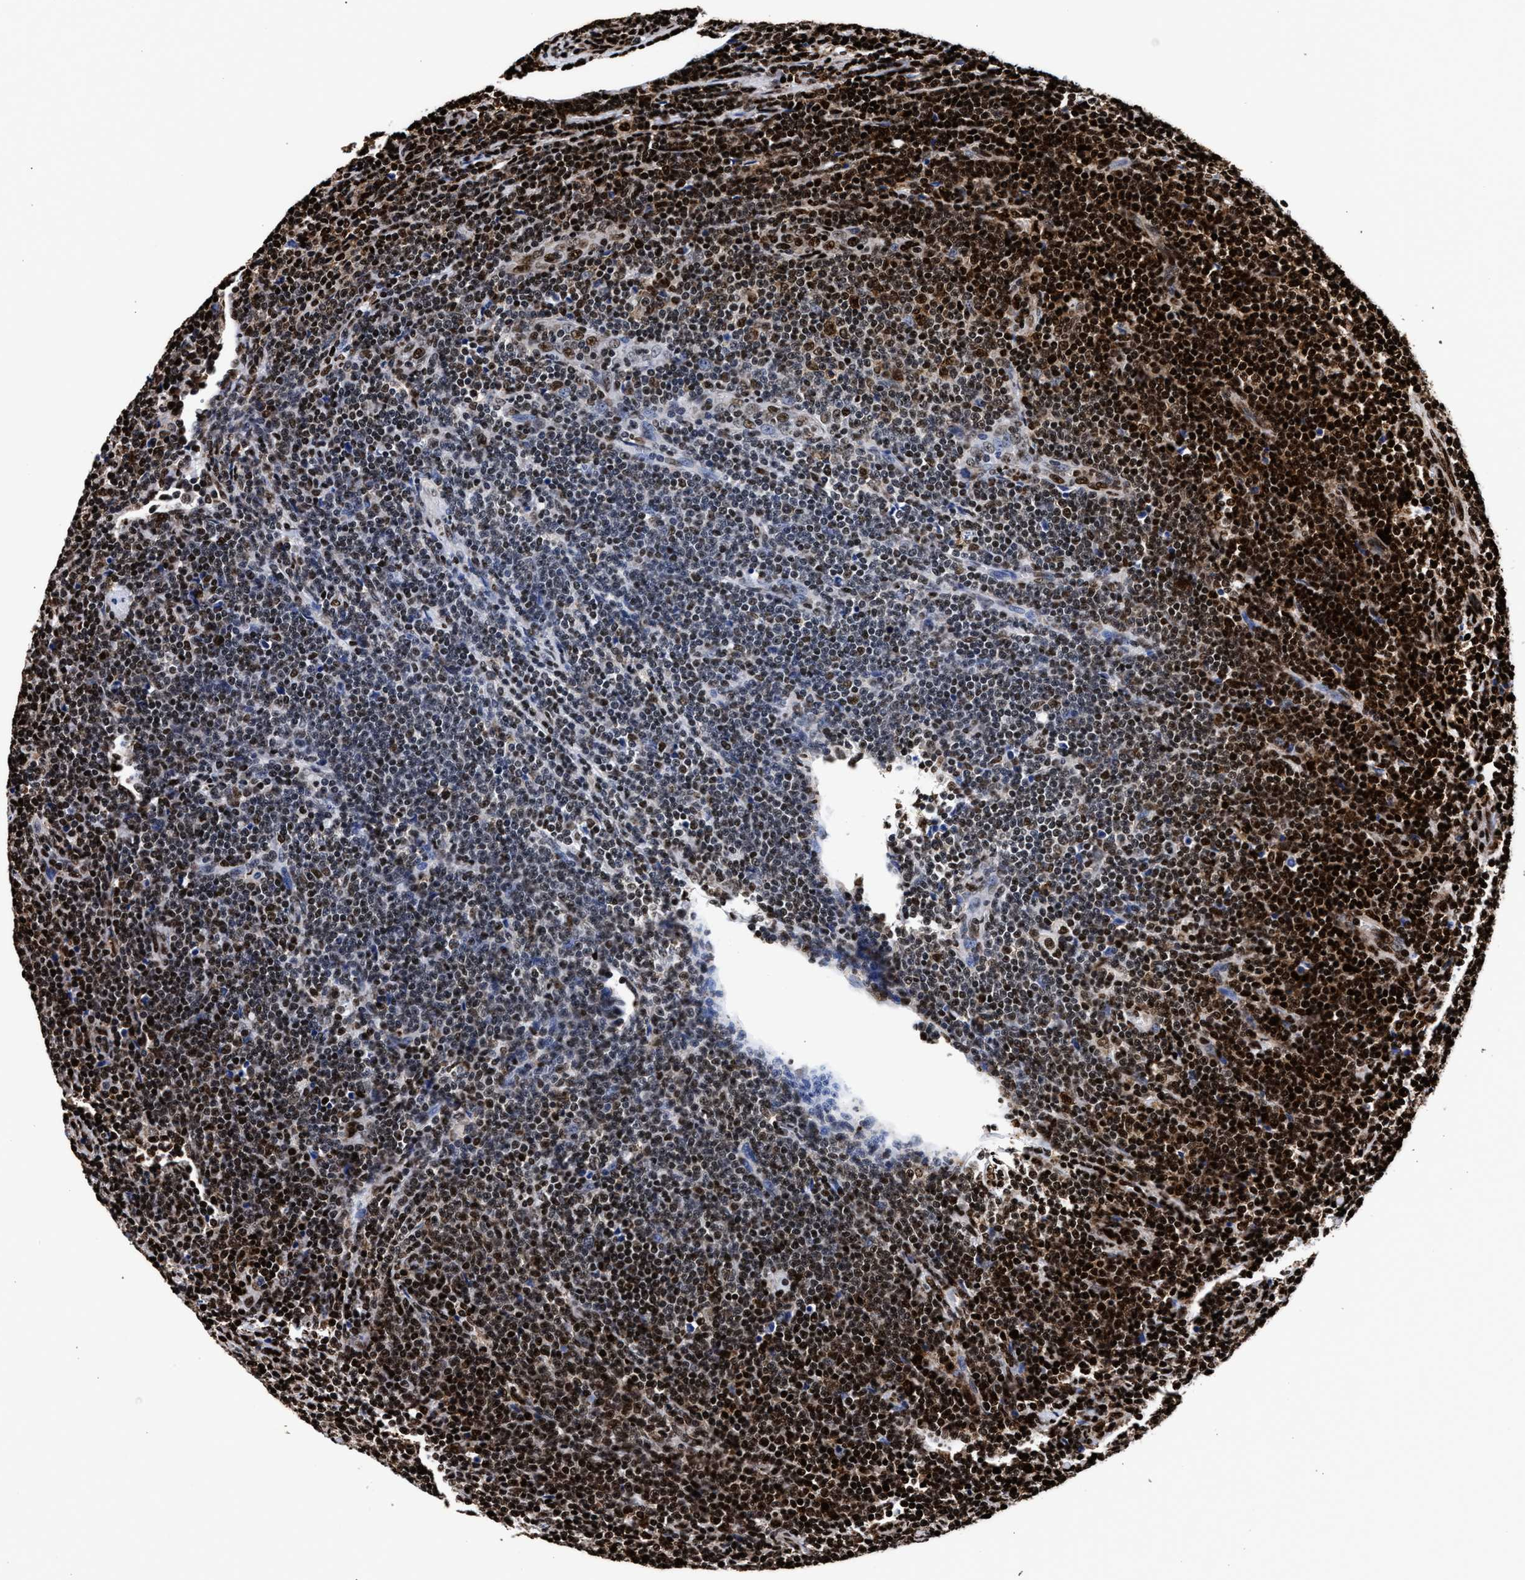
{"staining": {"intensity": "strong", "quantity": "25%-75%", "location": "nuclear"}, "tissue": "lymphoma", "cell_type": "Tumor cells", "image_type": "cancer", "snomed": [{"axis": "morphology", "description": "Malignant lymphoma, non-Hodgkin's type, Low grade"}, {"axis": "topography", "description": "Lymph node"}], "caption": "Lymphoma tissue shows strong nuclear positivity in approximately 25%-75% of tumor cells, visualized by immunohistochemistry. (brown staining indicates protein expression, while blue staining denotes nuclei).", "gene": "HNRNPA1", "patient": {"sex": "male", "age": 66}}